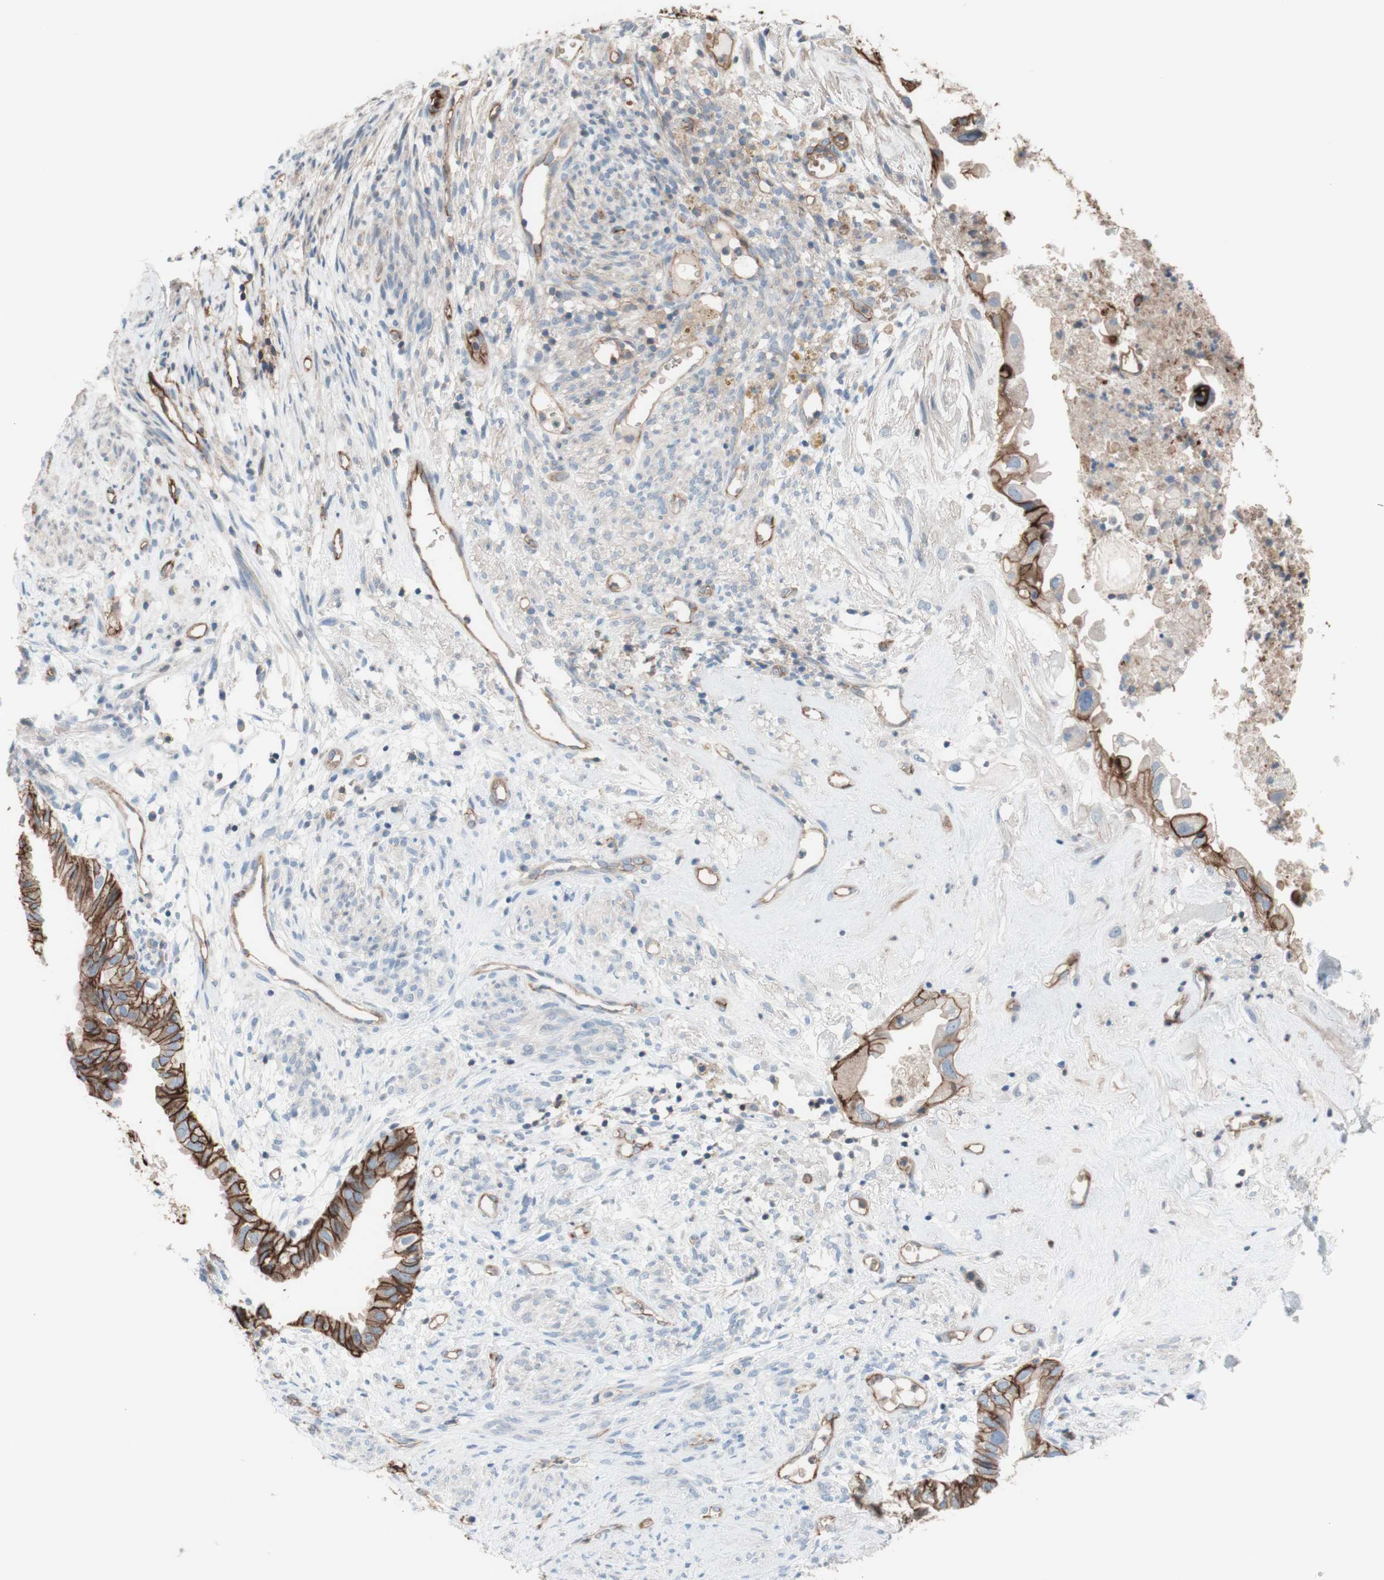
{"staining": {"intensity": "moderate", "quantity": ">75%", "location": "cytoplasmic/membranous"}, "tissue": "cervical cancer", "cell_type": "Tumor cells", "image_type": "cancer", "snomed": [{"axis": "morphology", "description": "Normal tissue, NOS"}, {"axis": "morphology", "description": "Adenocarcinoma, NOS"}, {"axis": "topography", "description": "Cervix"}, {"axis": "topography", "description": "Endometrium"}], "caption": "This photomicrograph displays IHC staining of human cervical adenocarcinoma, with medium moderate cytoplasmic/membranous staining in approximately >75% of tumor cells.", "gene": "CD46", "patient": {"sex": "female", "age": 86}}